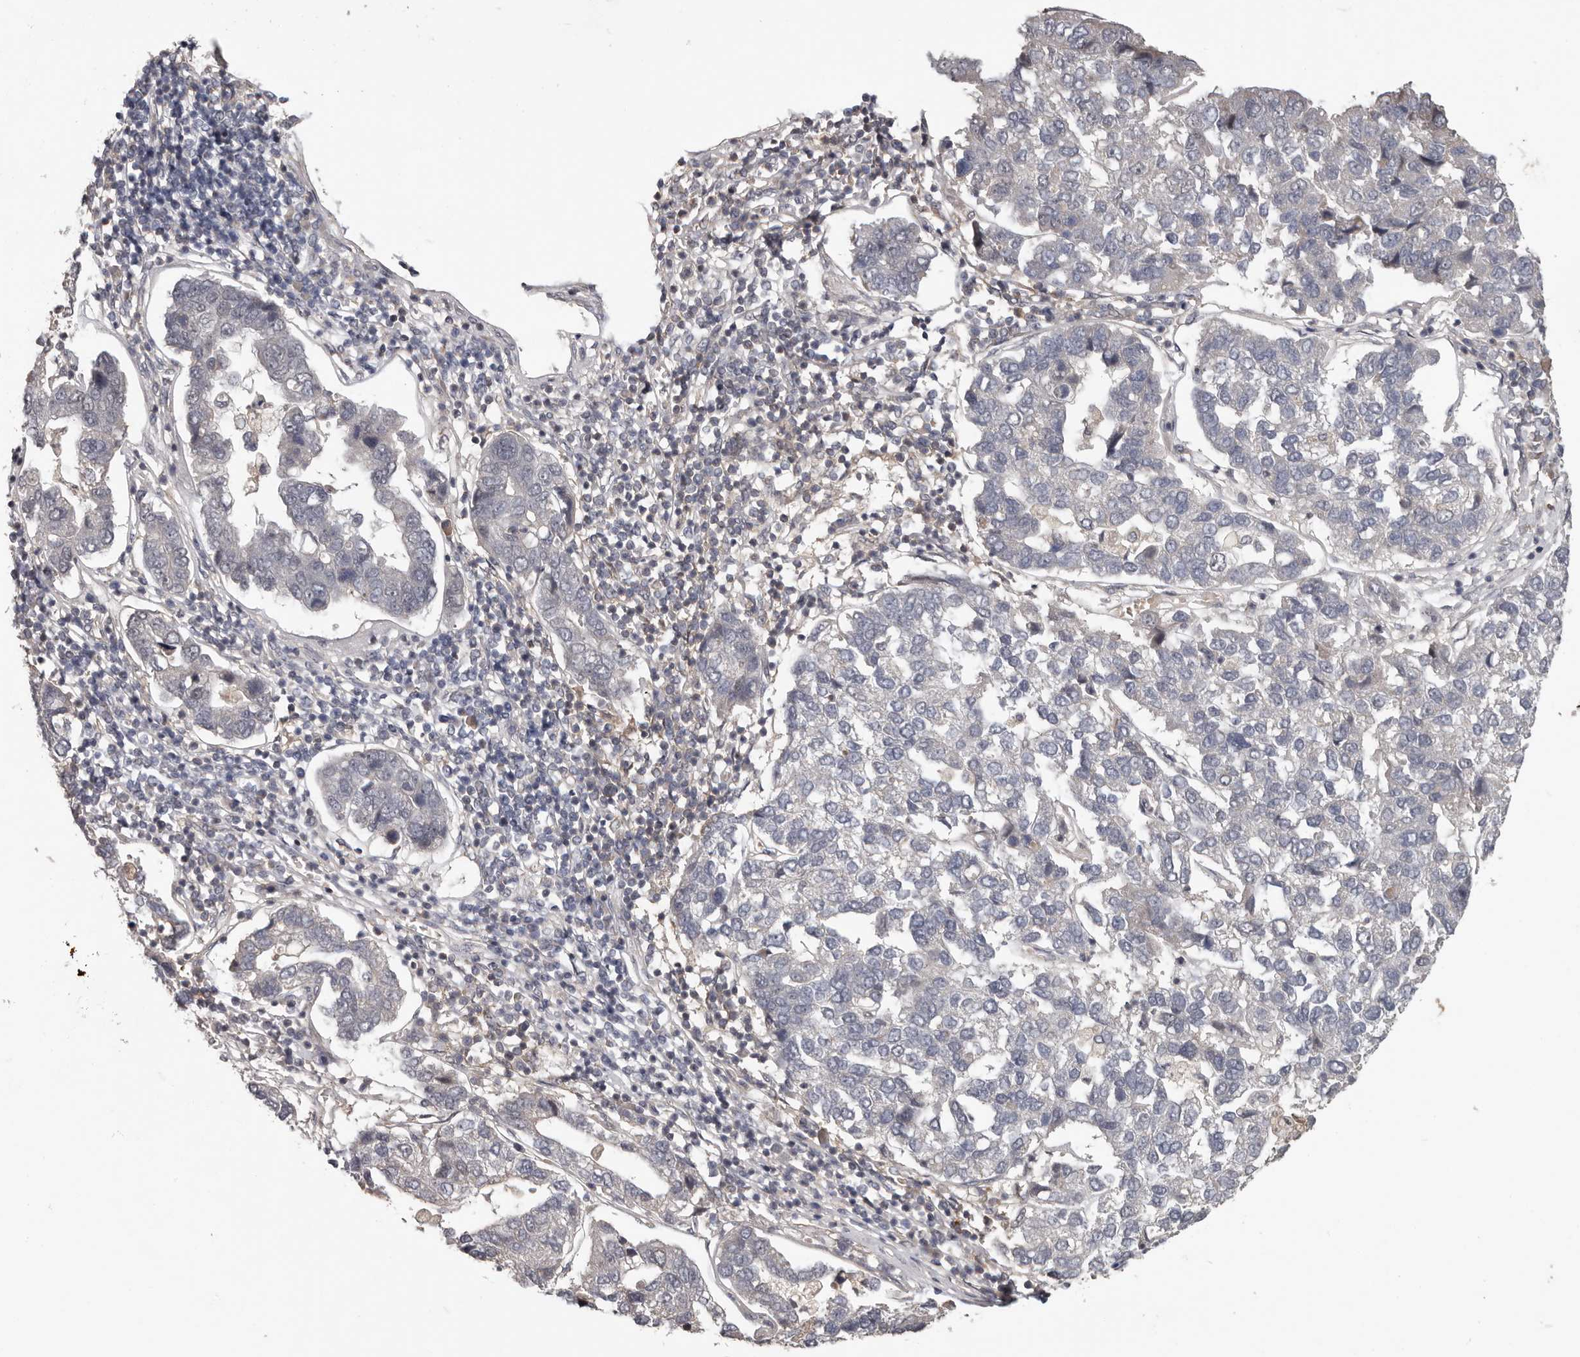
{"staining": {"intensity": "negative", "quantity": "none", "location": "none"}, "tissue": "pancreatic cancer", "cell_type": "Tumor cells", "image_type": "cancer", "snomed": [{"axis": "morphology", "description": "Adenocarcinoma, NOS"}, {"axis": "topography", "description": "Pancreas"}], "caption": "Immunohistochemistry (IHC) of pancreatic adenocarcinoma shows no positivity in tumor cells.", "gene": "ANKRD44", "patient": {"sex": "female", "age": 61}}